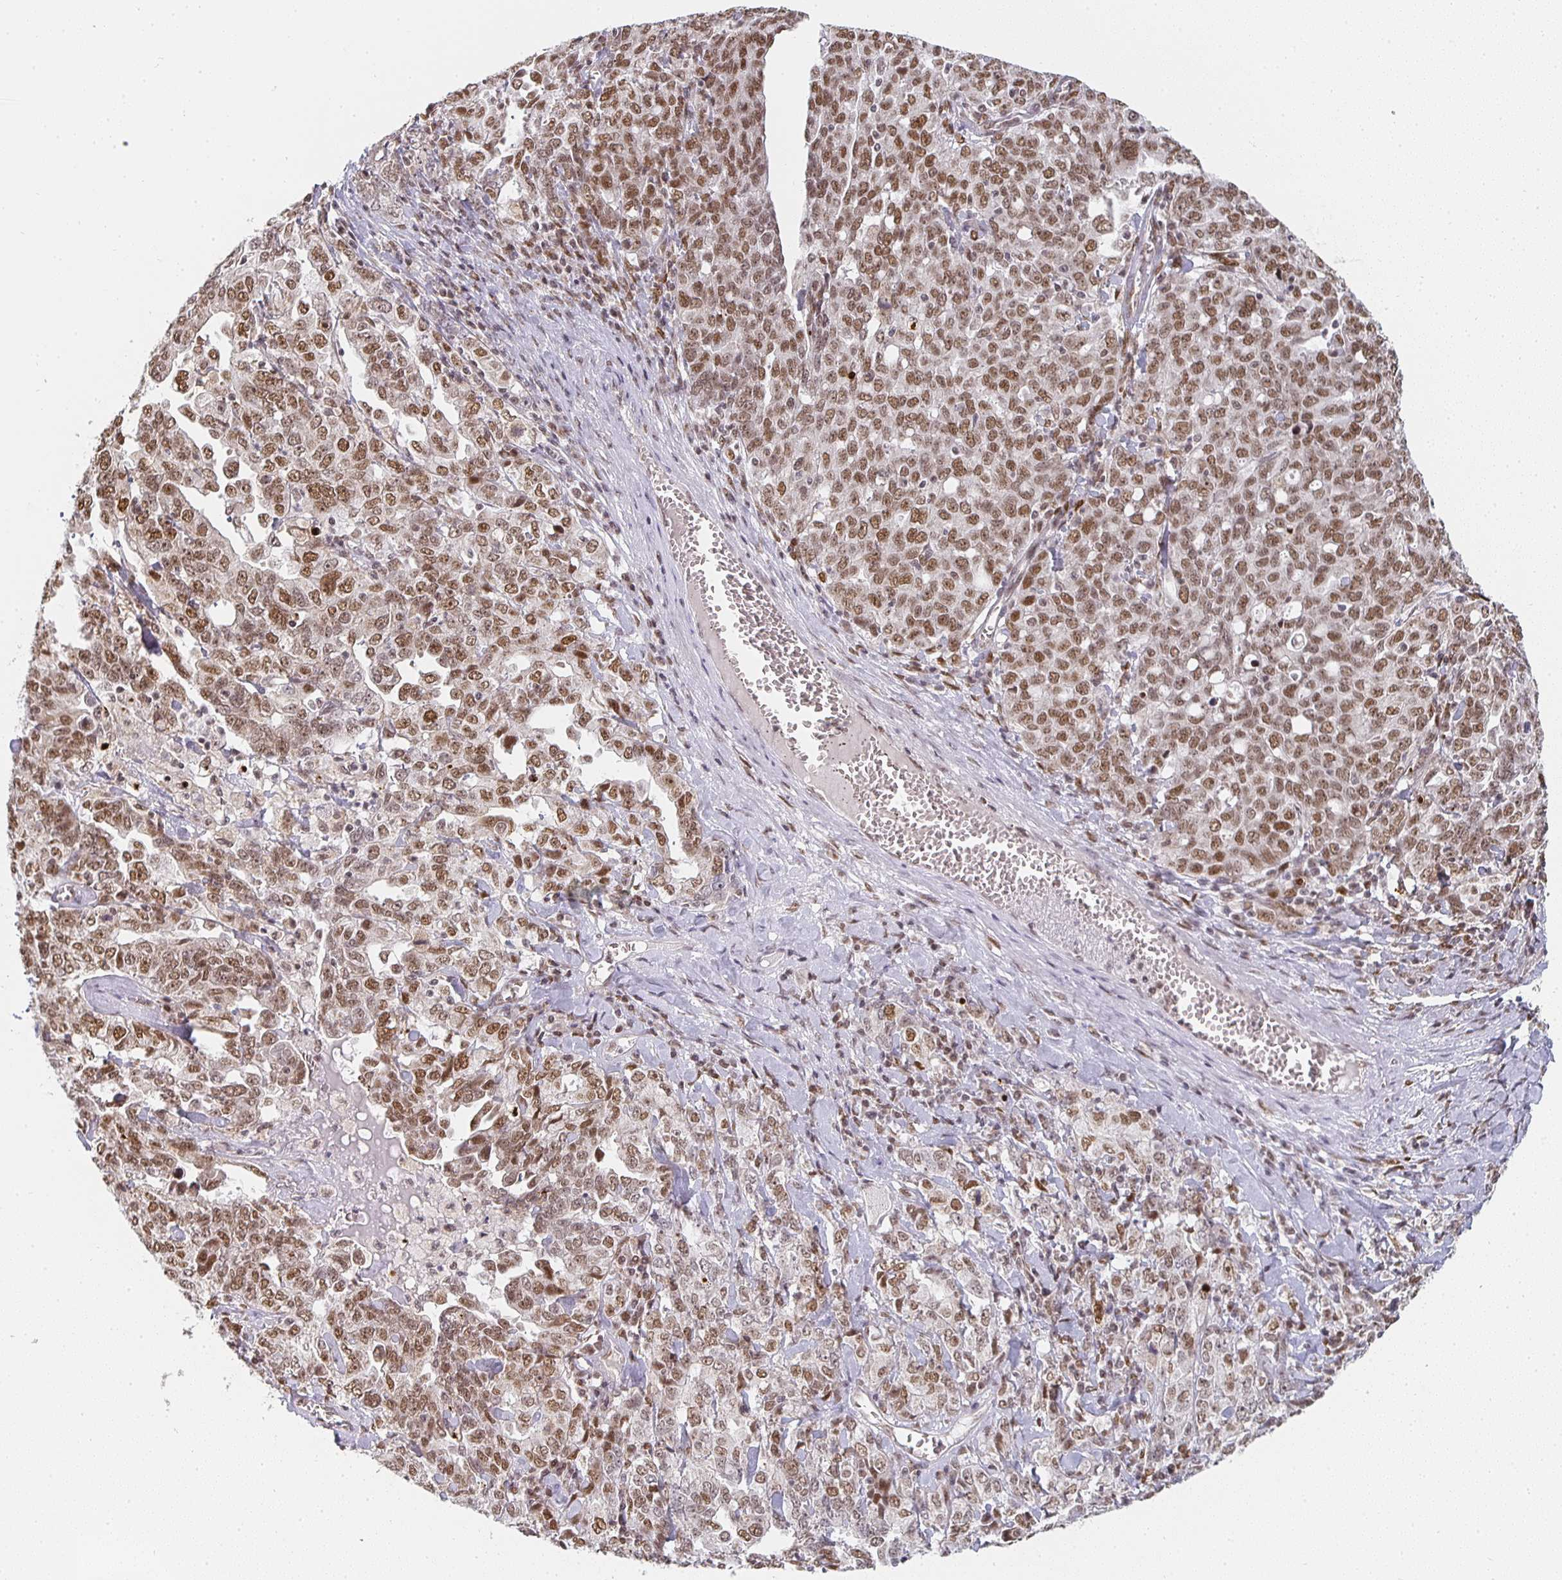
{"staining": {"intensity": "moderate", "quantity": ">75%", "location": "nuclear"}, "tissue": "ovarian cancer", "cell_type": "Tumor cells", "image_type": "cancer", "snomed": [{"axis": "morphology", "description": "Carcinoma, endometroid"}, {"axis": "topography", "description": "Ovary"}], "caption": "Endometroid carcinoma (ovarian) stained with IHC shows moderate nuclear staining in approximately >75% of tumor cells.", "gene": "SMARCA2", "patient": {"sex": "female", "age": 62}}